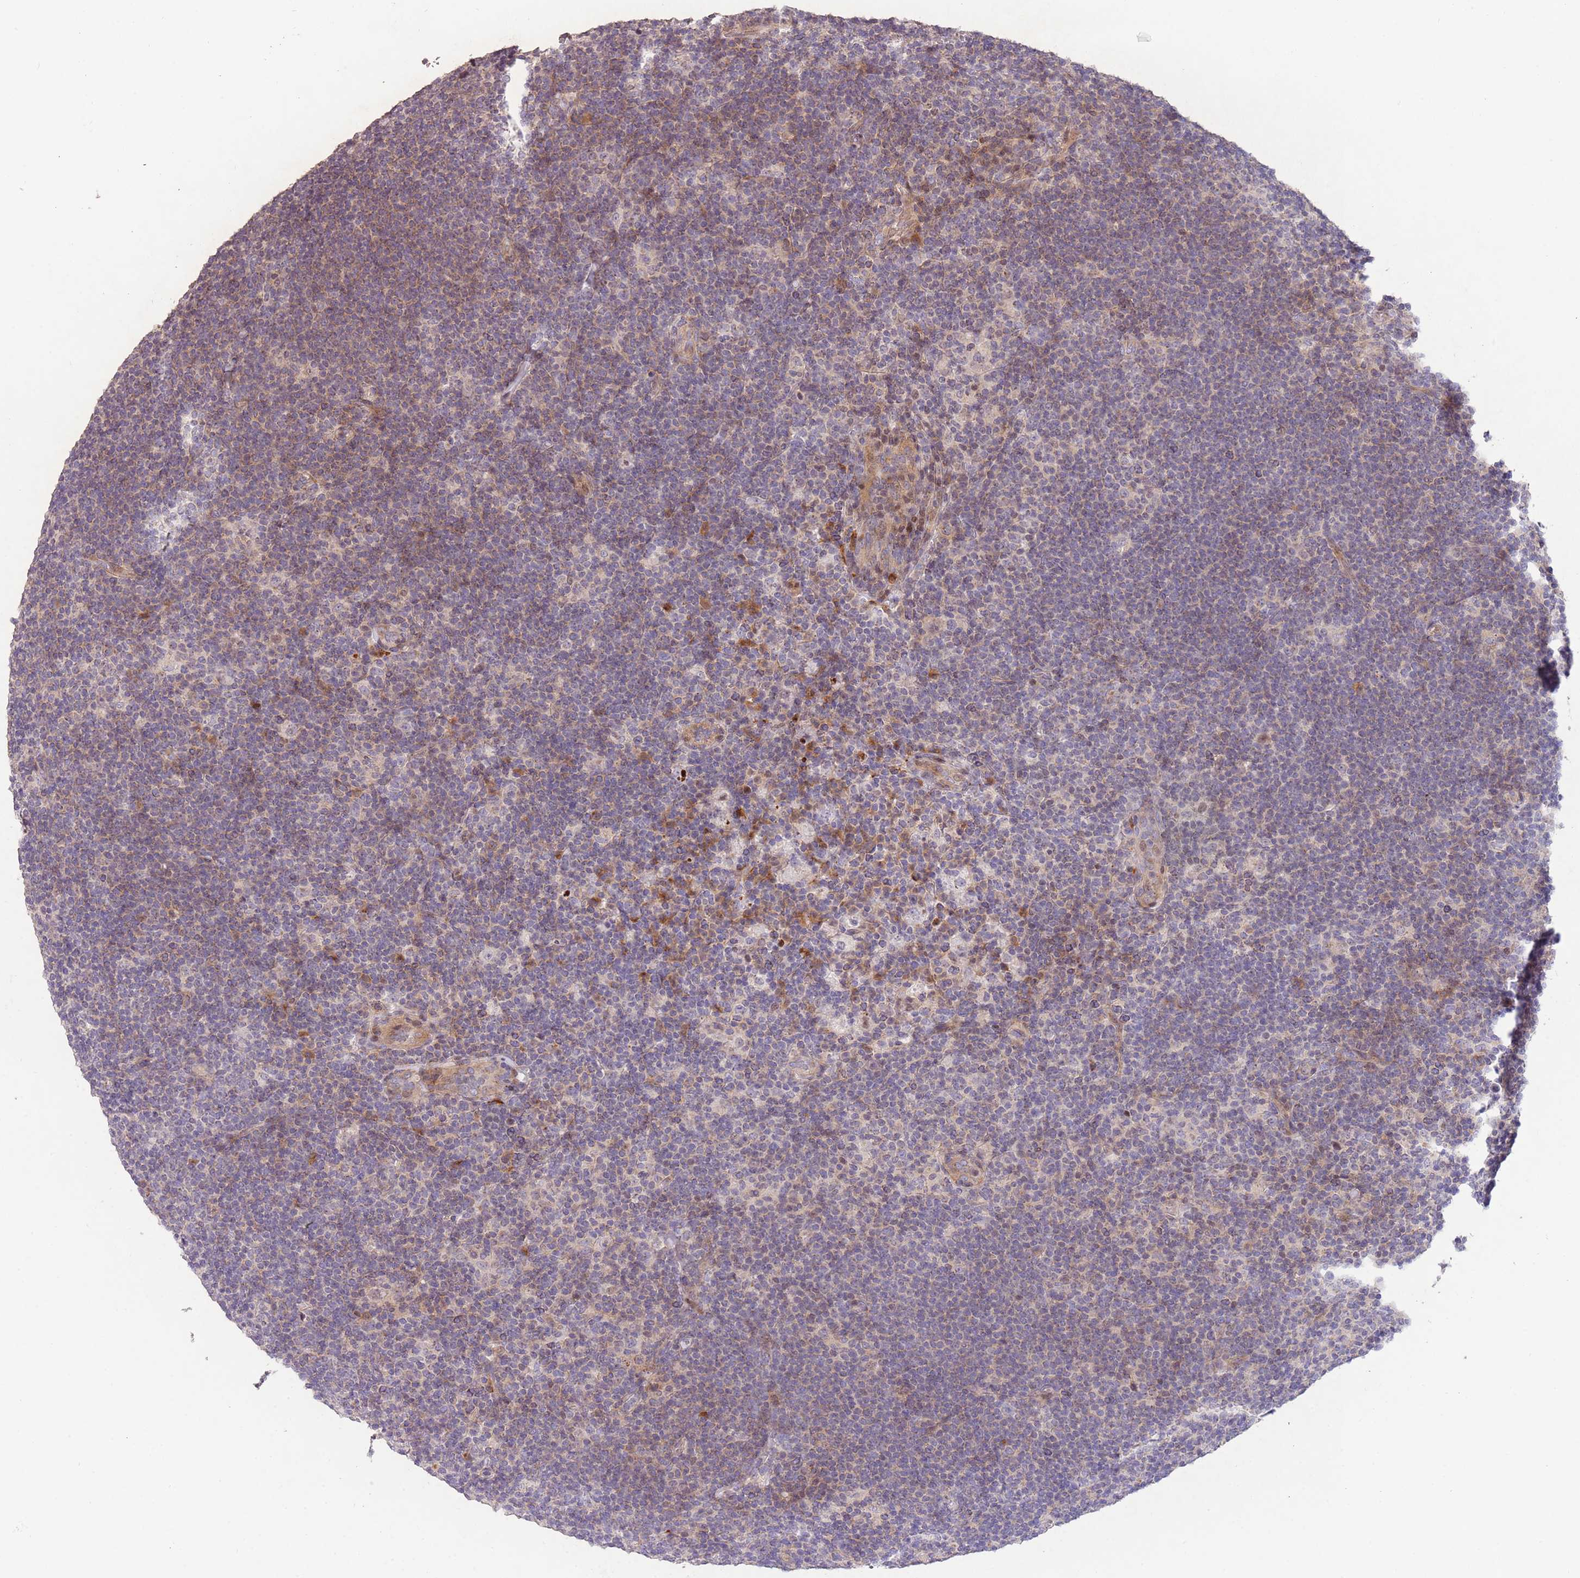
{"staining": {"intensity": "negative", "quantity": "none", "location": "none"}, "tissue": "lymphoma", "cell_type": "Tumor cells", "image_type": "cancer", "snomed": [{"axis": "morphology", "description": "Hodgkin's disease, NOS"}, {"axis": "topography", "description": "Lymph node"}], "caption": "A histopathology image of human lymphoma is negative for staining in tumor cells.", "gene": "SLC16A4", "patient": {"sex": "female", "age": 57}}